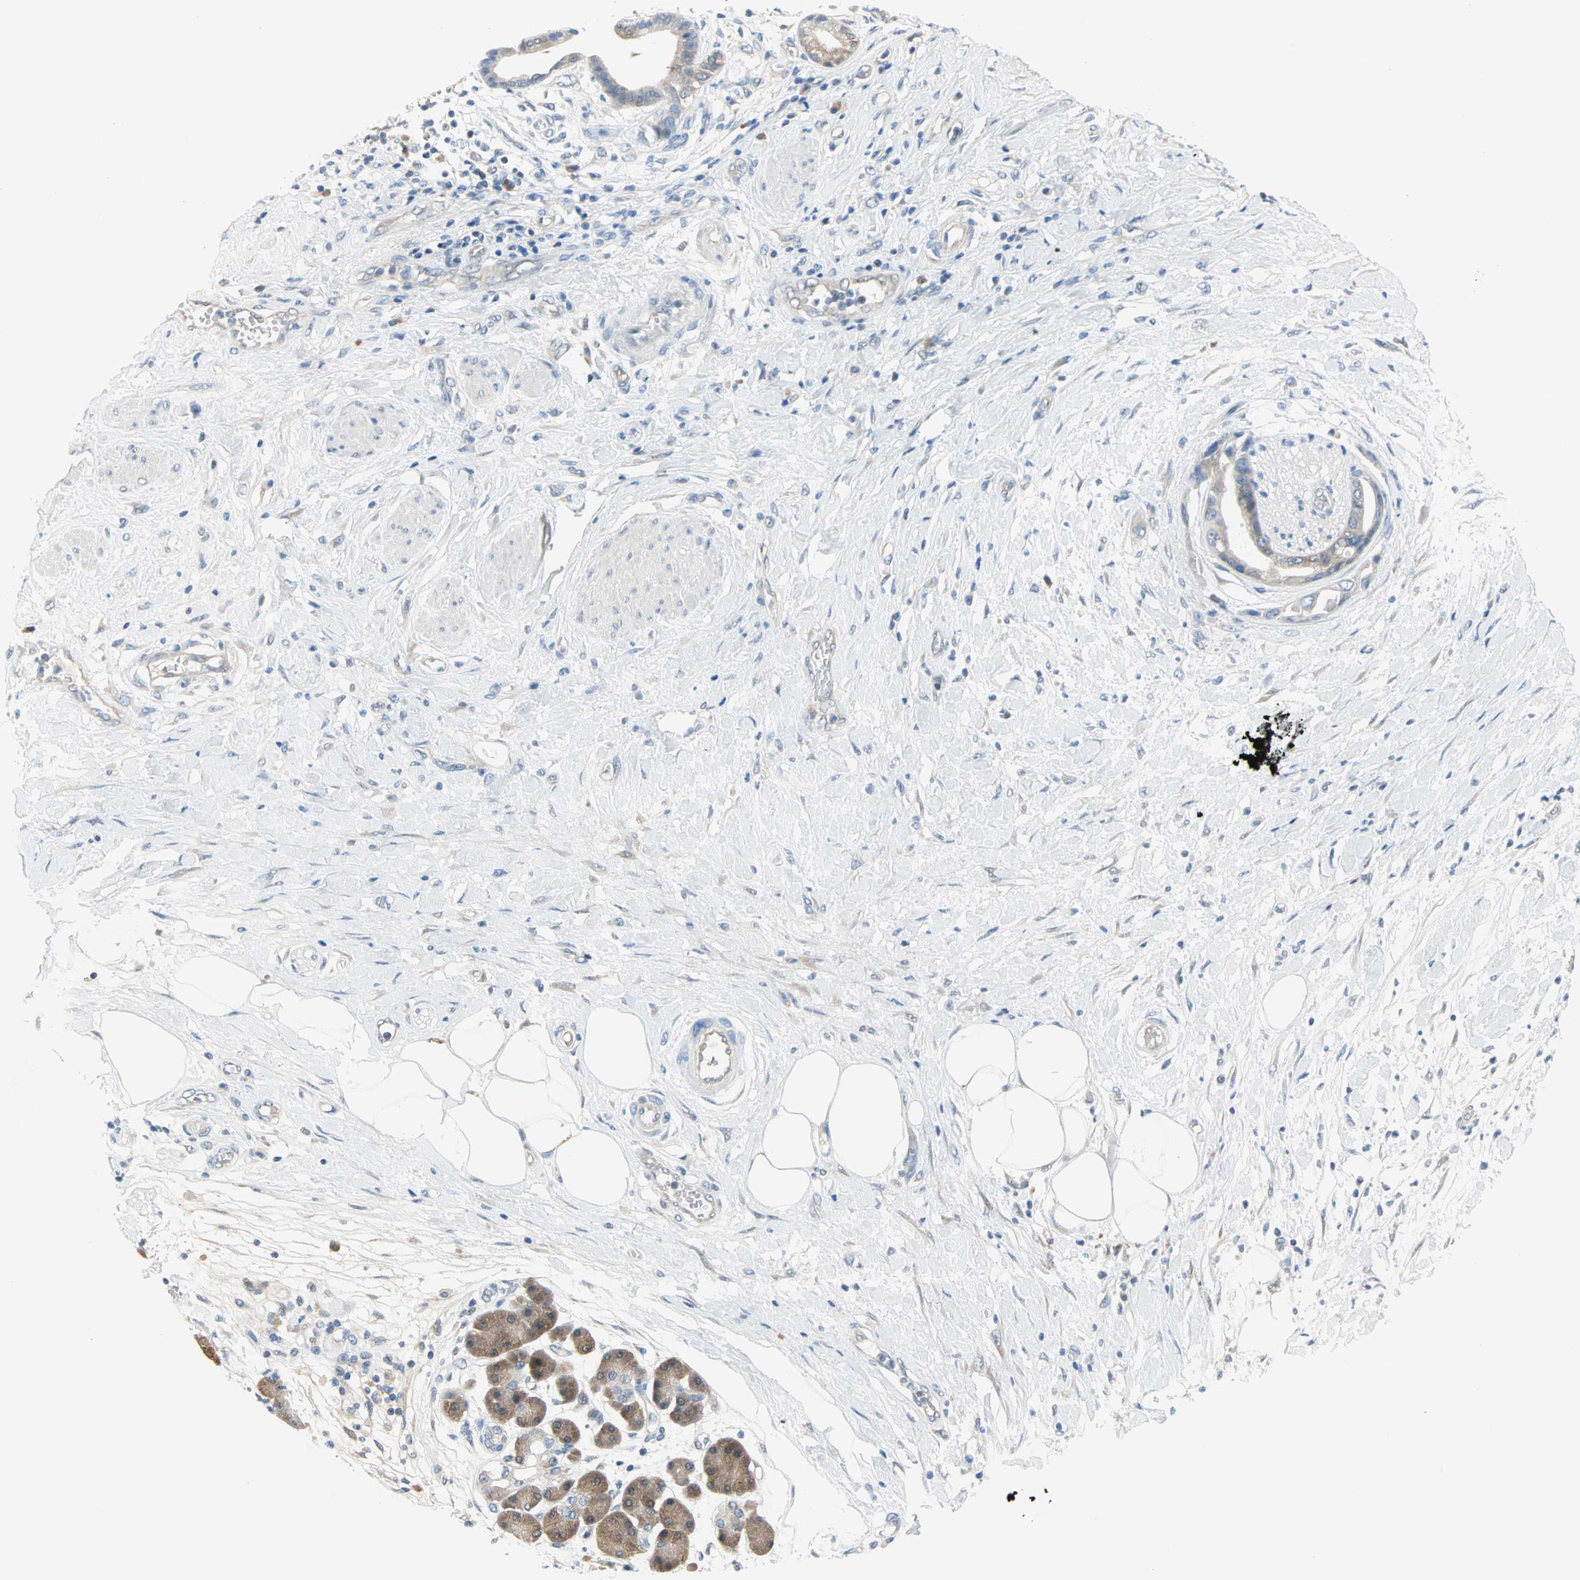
{"staining": {"intensity": "weak", "quantity": ">75%", "location": "cytoplasmic/membranous"}, "tissue": "pancreatic cancer", "cell_type": "Tumor cells", "image_type": "cancer", "snomed": [{"axis": "morphology", "description": "Adenocarcinoma, NOS"}, {"axis": "morphology", "description": "Adenocarcinoma, metastatic, NOS"}, {"axis": "topography", "description": "Lymph node"}, {"axis": "topography", "description": "Pancreas"}, {"axis": "topography", "description": "Duodenum"}], "caption": "High-magnification brightfield microscopy of pancreatic adenocarcinoma stained with DAB (3,3'-diaminobenzidine) (brown) and counterstained with hematoxylin (blue). tumor cells exhibit weak cytoplasmic/membranous positivity is present in about>75% of cells. Using DAB (brown) and hematoxylin (blue) stains, captured at high magnification using brightfield microscopy.", "gene": "MPI", "patient": {"sex": "female", "age": 64}}